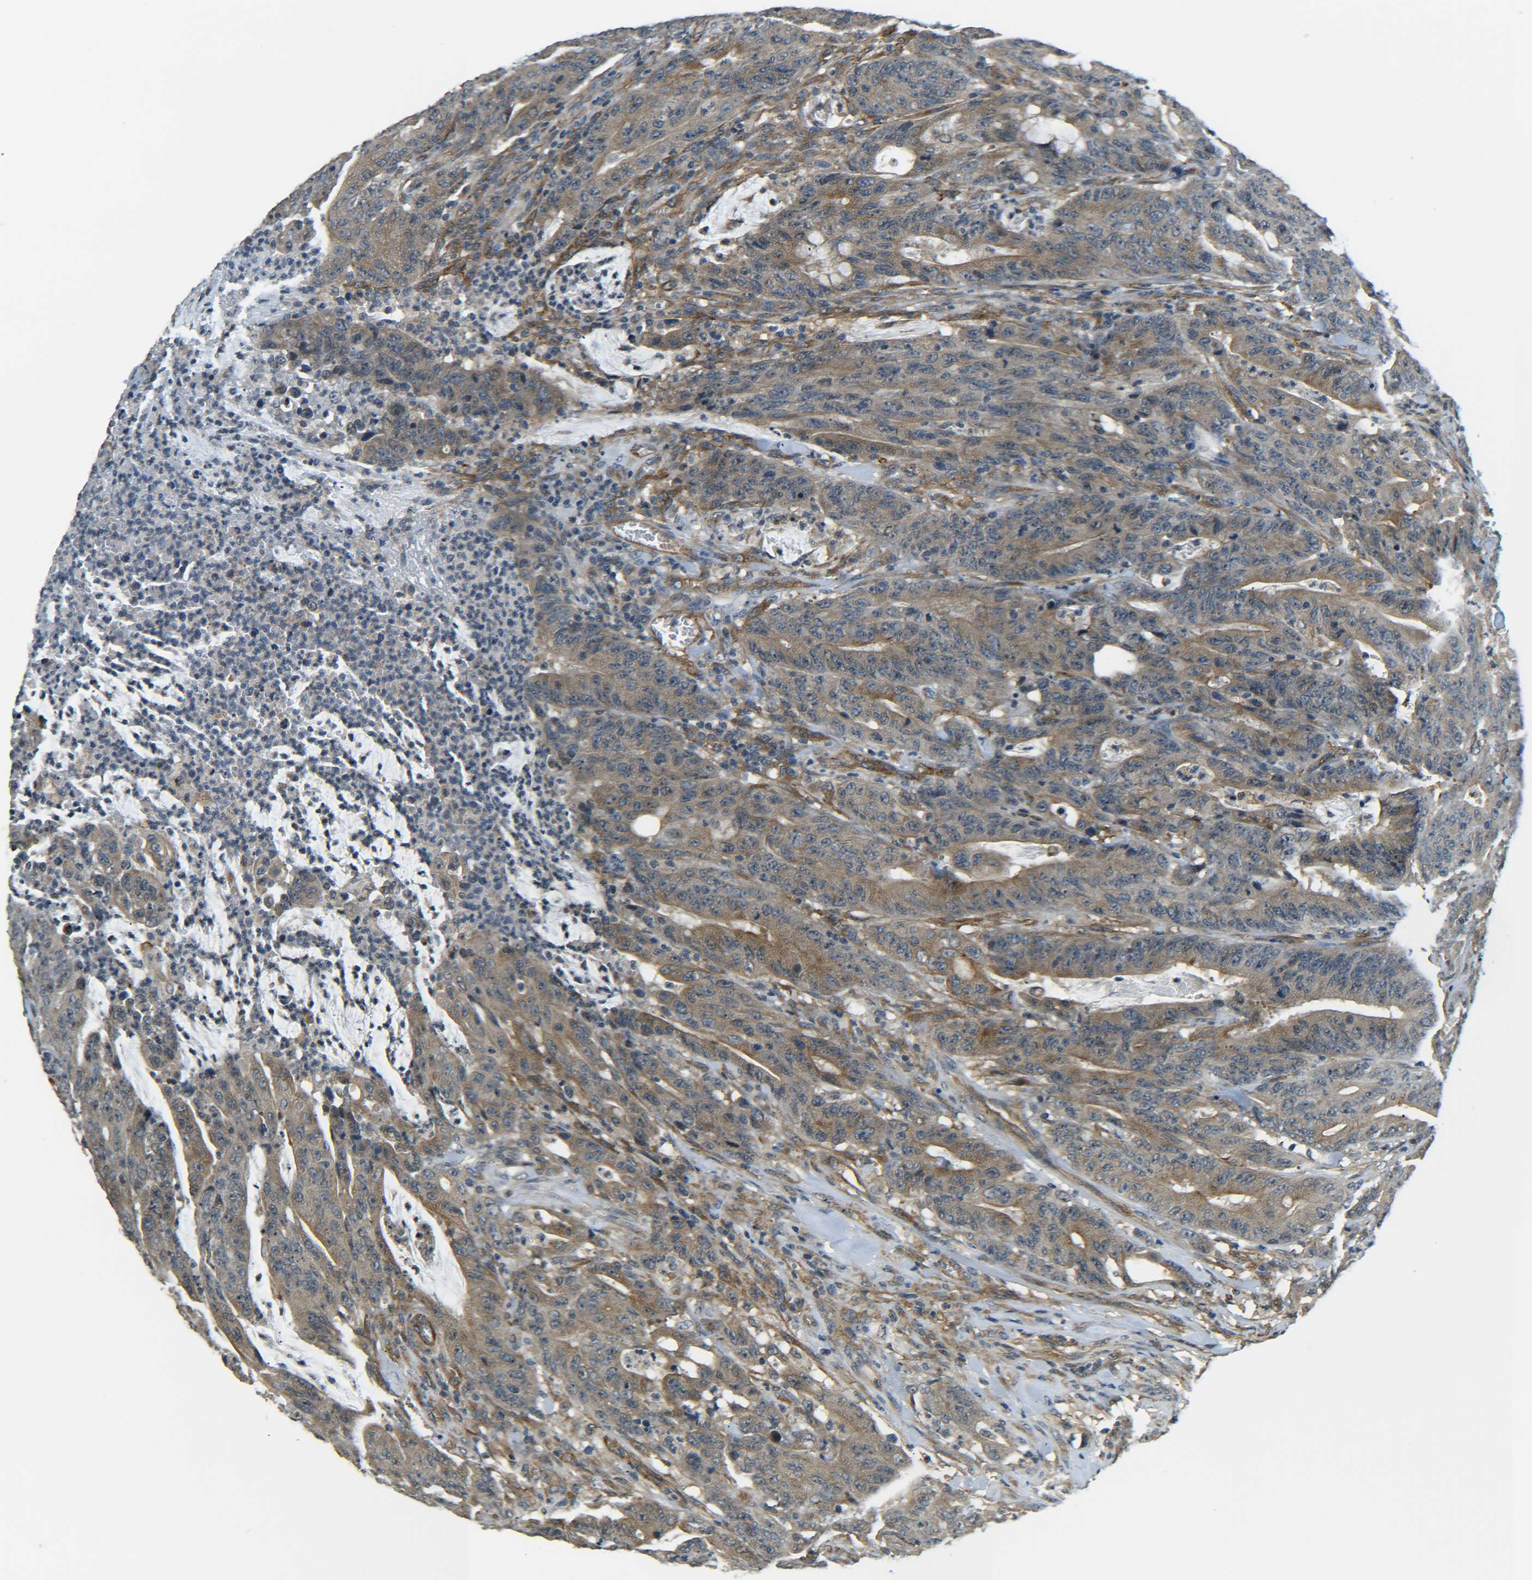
{"staining": {"intensity": "moderate", "quantity": ">75%", "location": "cytoplasmic/membranous"}, "tissue": "colorectal cancer", "cell_type": "Tumor cells", "image_type": "cancer", "snomed": [{"axis": "morphology", "description": "Adenocarcinoma, NOS"}, {"axis": "topography", "description": "Colon"}], "caption": "A histopathology image of human colorectal cancer stained for a protein shows moderate cytoplasmic/membranous brown staining in tumor cells. (Stains: DAB in brown, nuclei in blue, Microscopy: brightfield microscopy at high magnification).", "gene": "DAB2", "patient": {"sex": "male", "age": 45}}